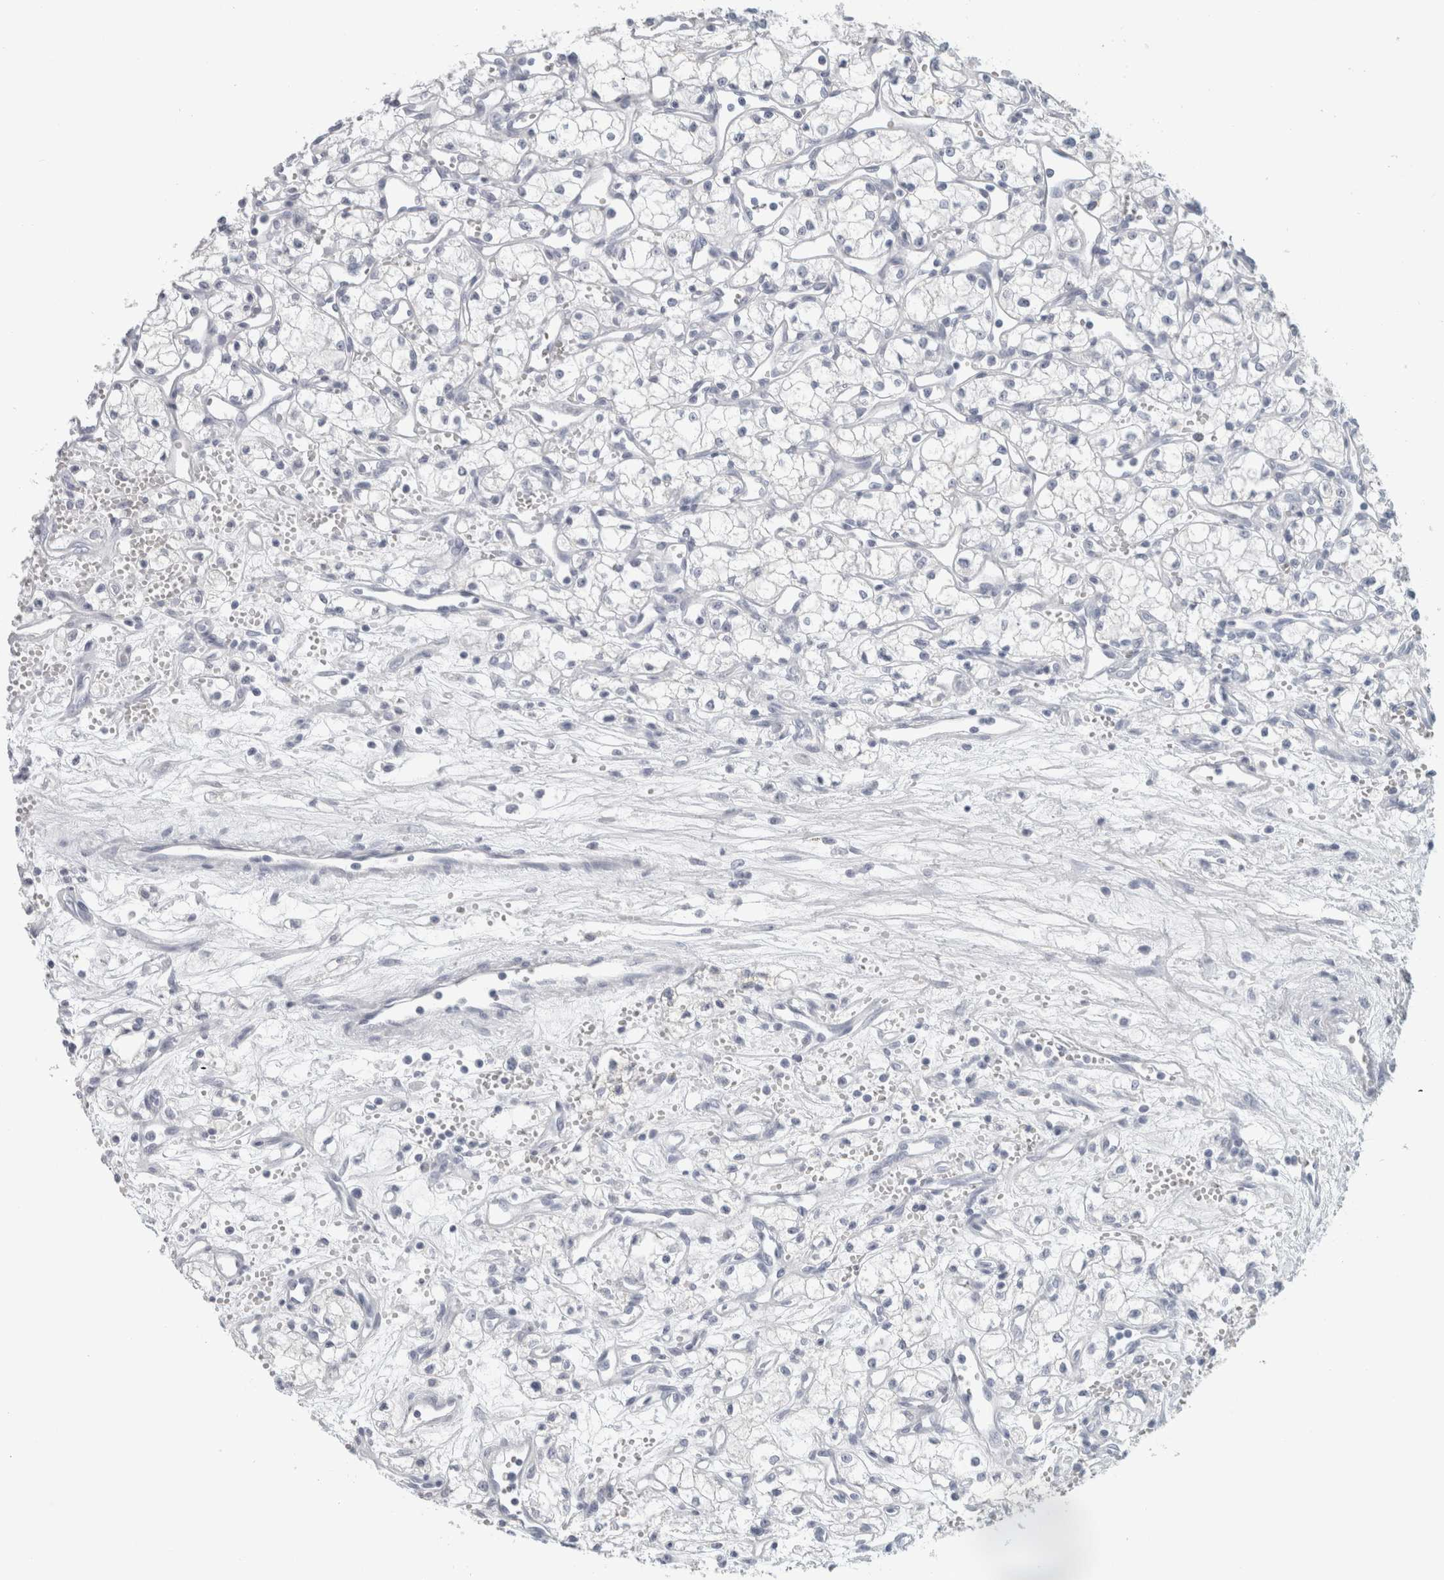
{"staining": {"intensity": "negative", "quantity": "none", "location": "none"}, "tissue": "renal cancer", "cell_type": "Tumor cells", "image_type": "cancer", "snomed": [{"axis": "morphology", "description": "Adenocarcinoma, NOS"}, {"axis": "topography", "description": "Kidney"}], "caption": "A micrograph of adenocarcinoma (renal) stained for a protein exhibits no brown staining in tumor cells.", "gene": "SLC28A3", "patient": {"sex": "male", "age": 59}}